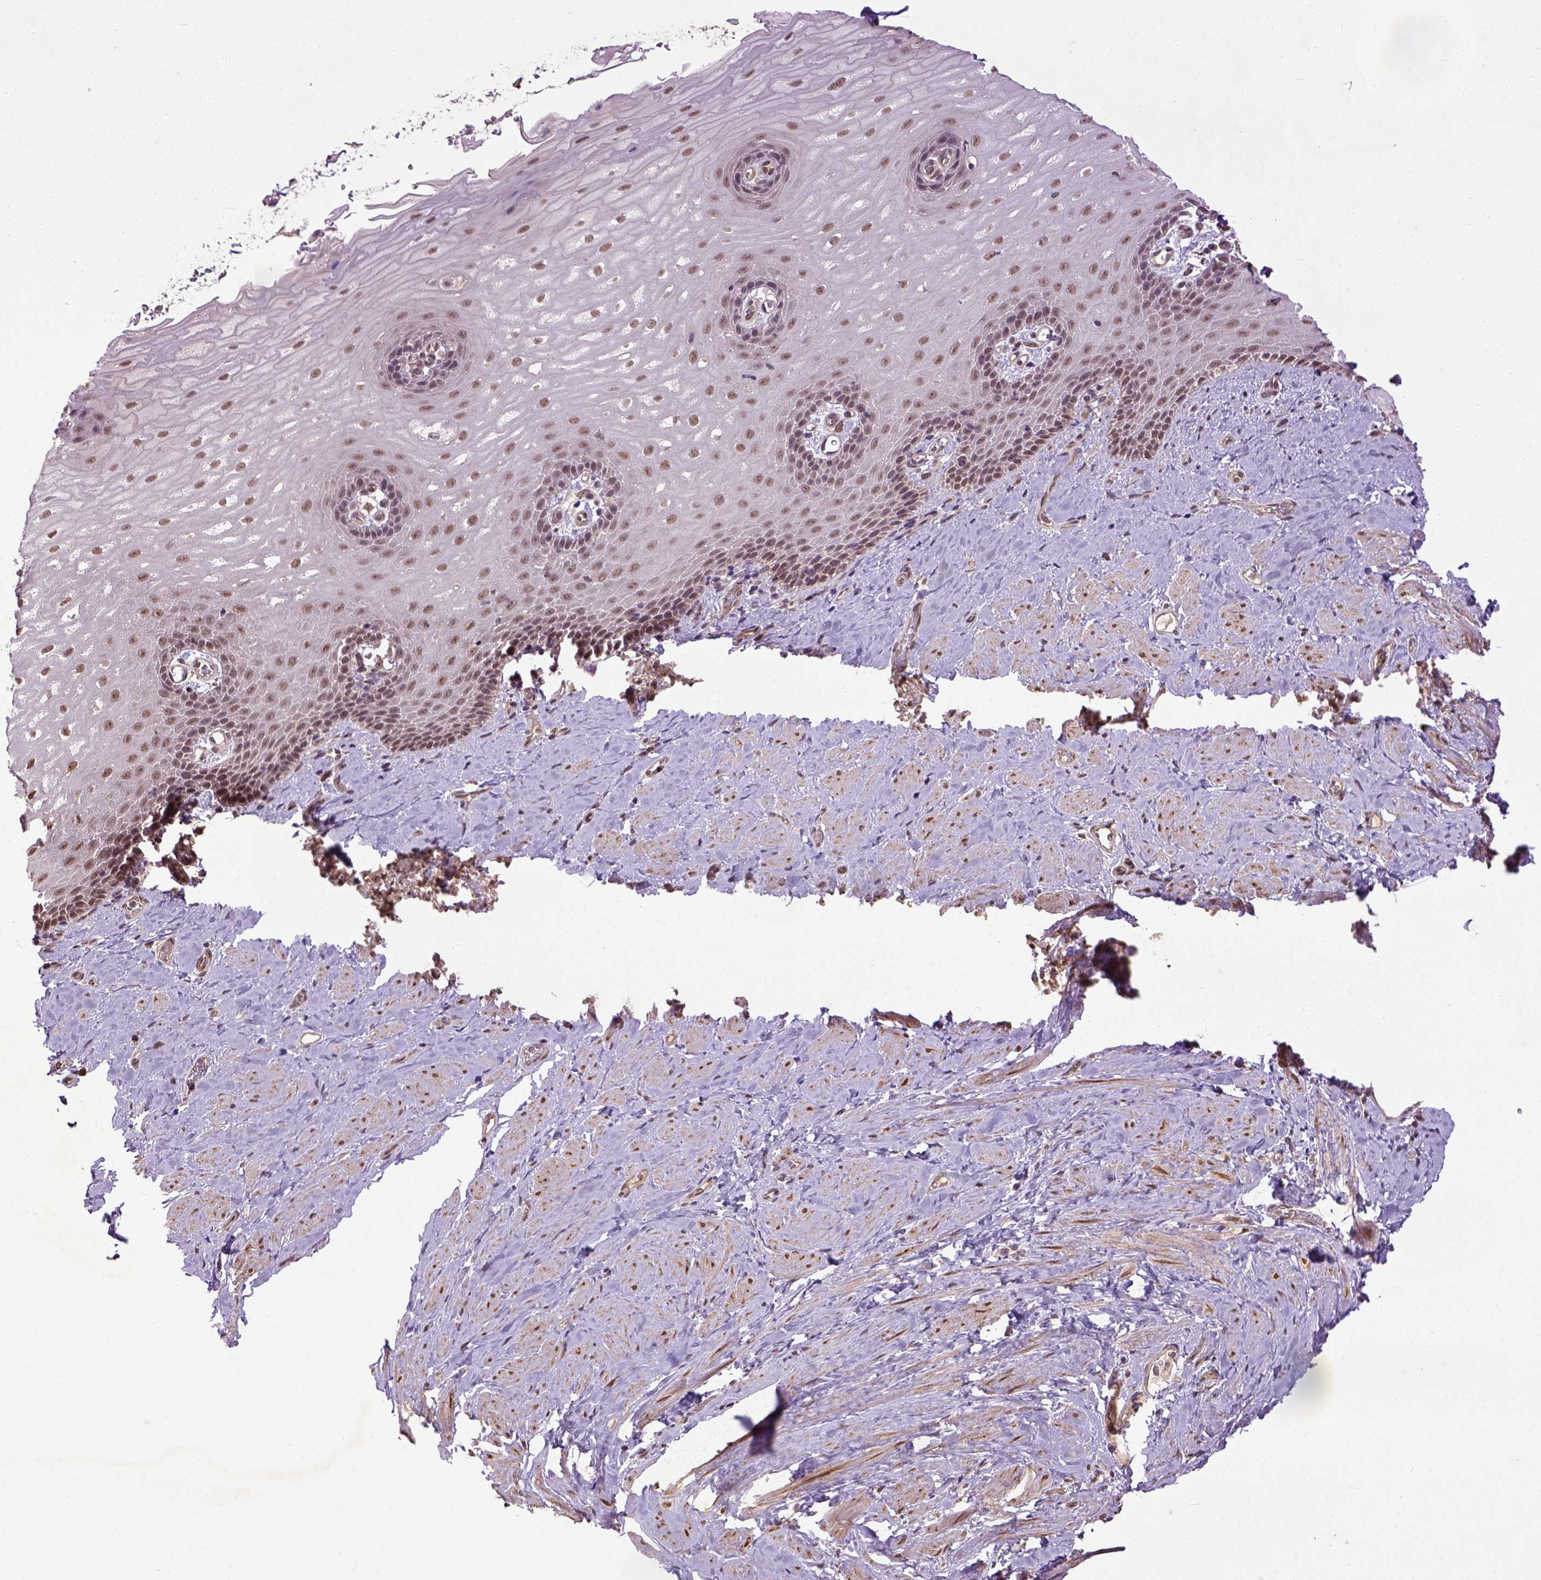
{"staining": {"intensity": "moderate", "quantity": ">75%", "location": "nuclear"}, "tissue": "esophagus", "cell_type": "Squamous epithelial cells", "image_type": "normal", "snomed": [{"axis": "morphology", "description": "Normal tissue, NOS"}, {"axis": "topography", "description": "Esophagus"}], "caption": "The image reveals staining of unremarkable esophagus, revealing moderate nuclear protein positivity (brown color) within squamous epithelial cells. The protein of interest is stained brown, and the nuclei are stained in blue (DAB (3,3'-diaminobenzidine) IHC with brightfield microscopy, high magnification).", "gene": "UBA3", "patient": {"sex": "male", "age": 64}}